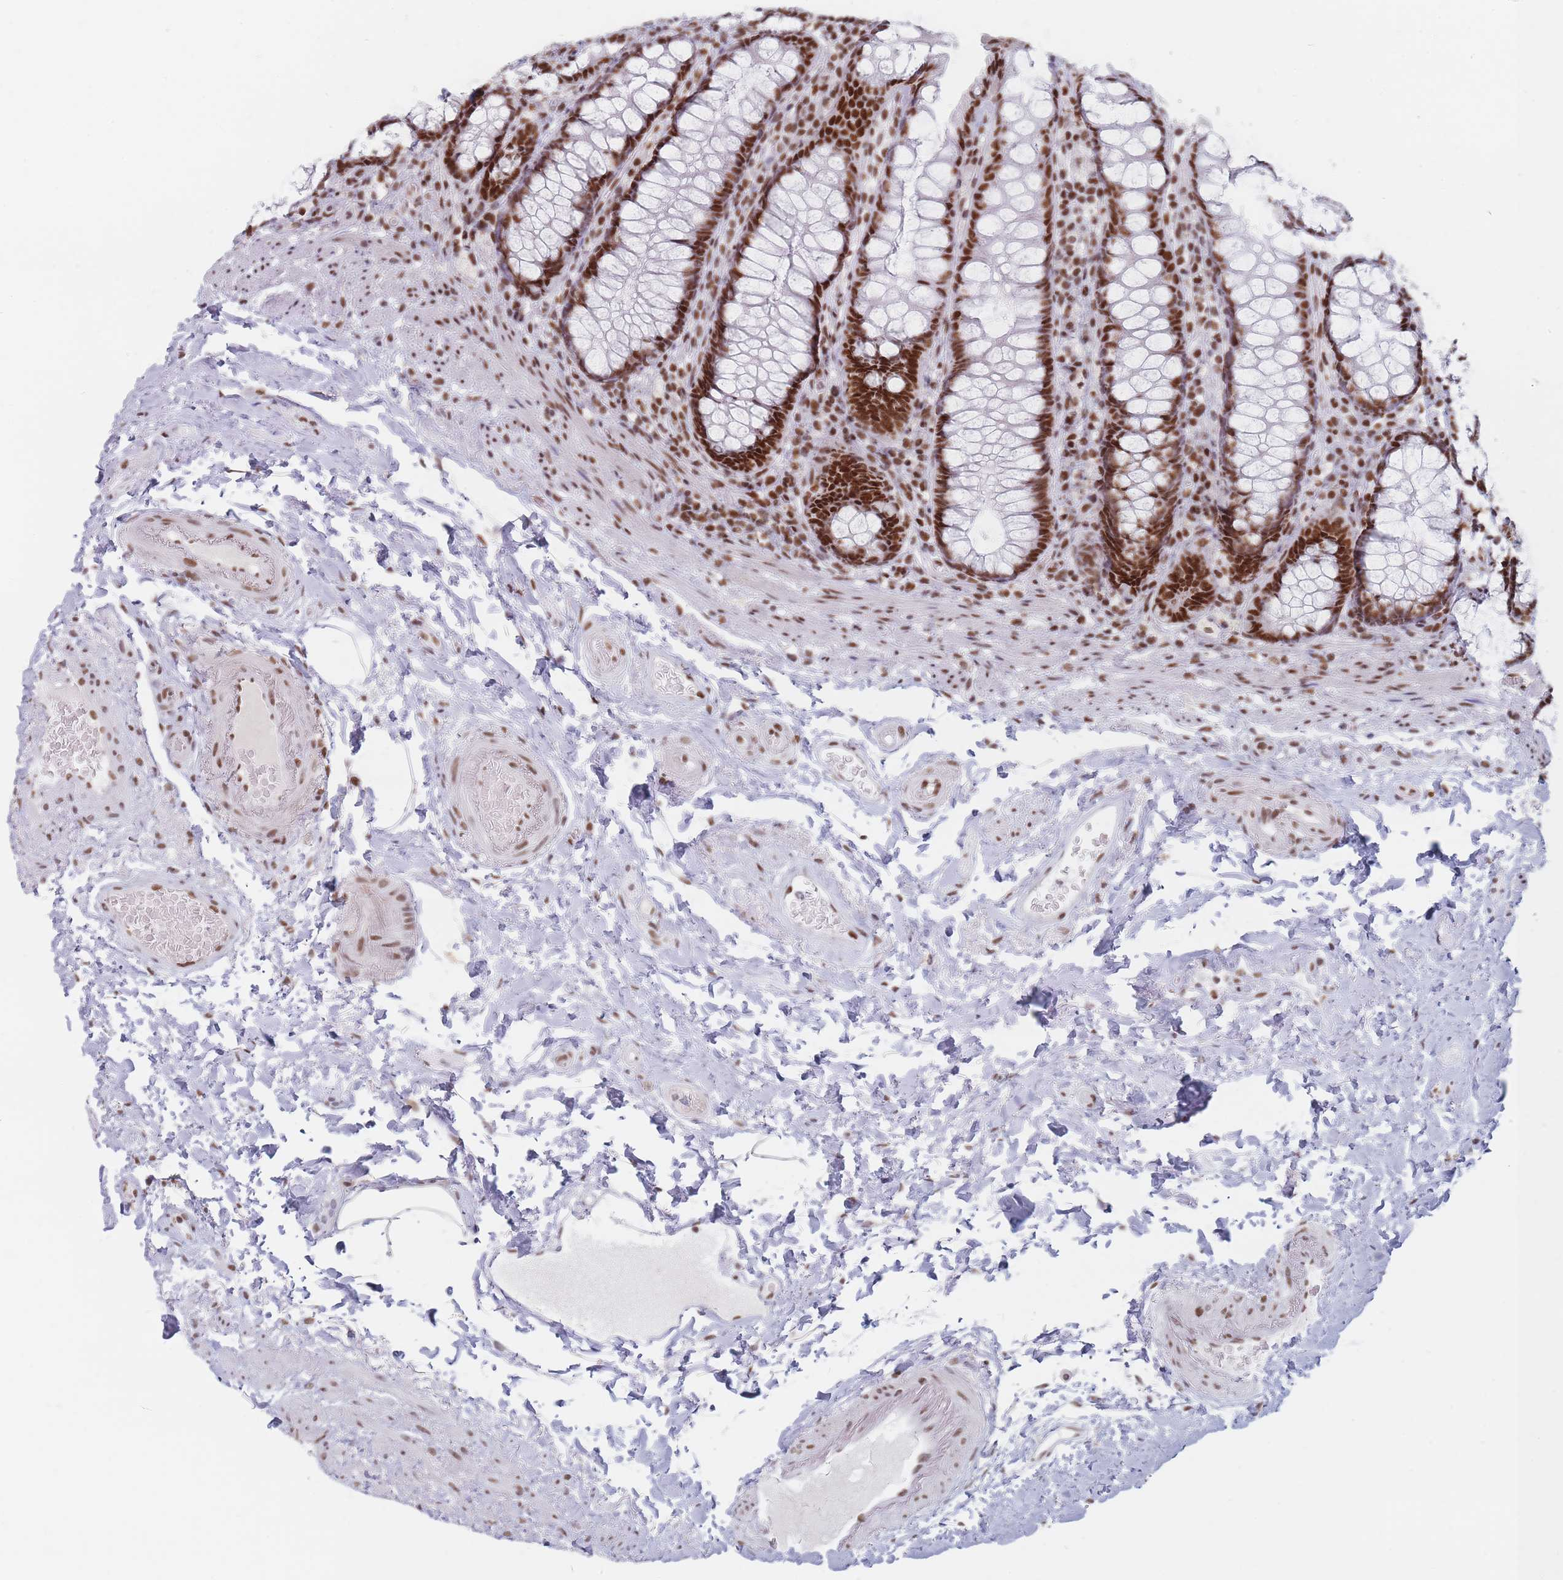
{"staining": {"intensity": "strong", "quantity": ">75%", "location": "nuclear"}, "tissue": "rectum", "cell_type": "Glandular cells", "image_type": "normal", "snomed": [{"axis": "morphology", "description": "Normal tissue, NOS"}, {"axis": "topography", "description": "Rectum"}], "caption": "This histopathology image displays immunohistochemistry (IHC) staining of unremarkable human rectum, with high strong nuclear expression in about >75% of glandular cells.", "gene": "SAFB2", "patient": {"sex": "male", "age": 83}}